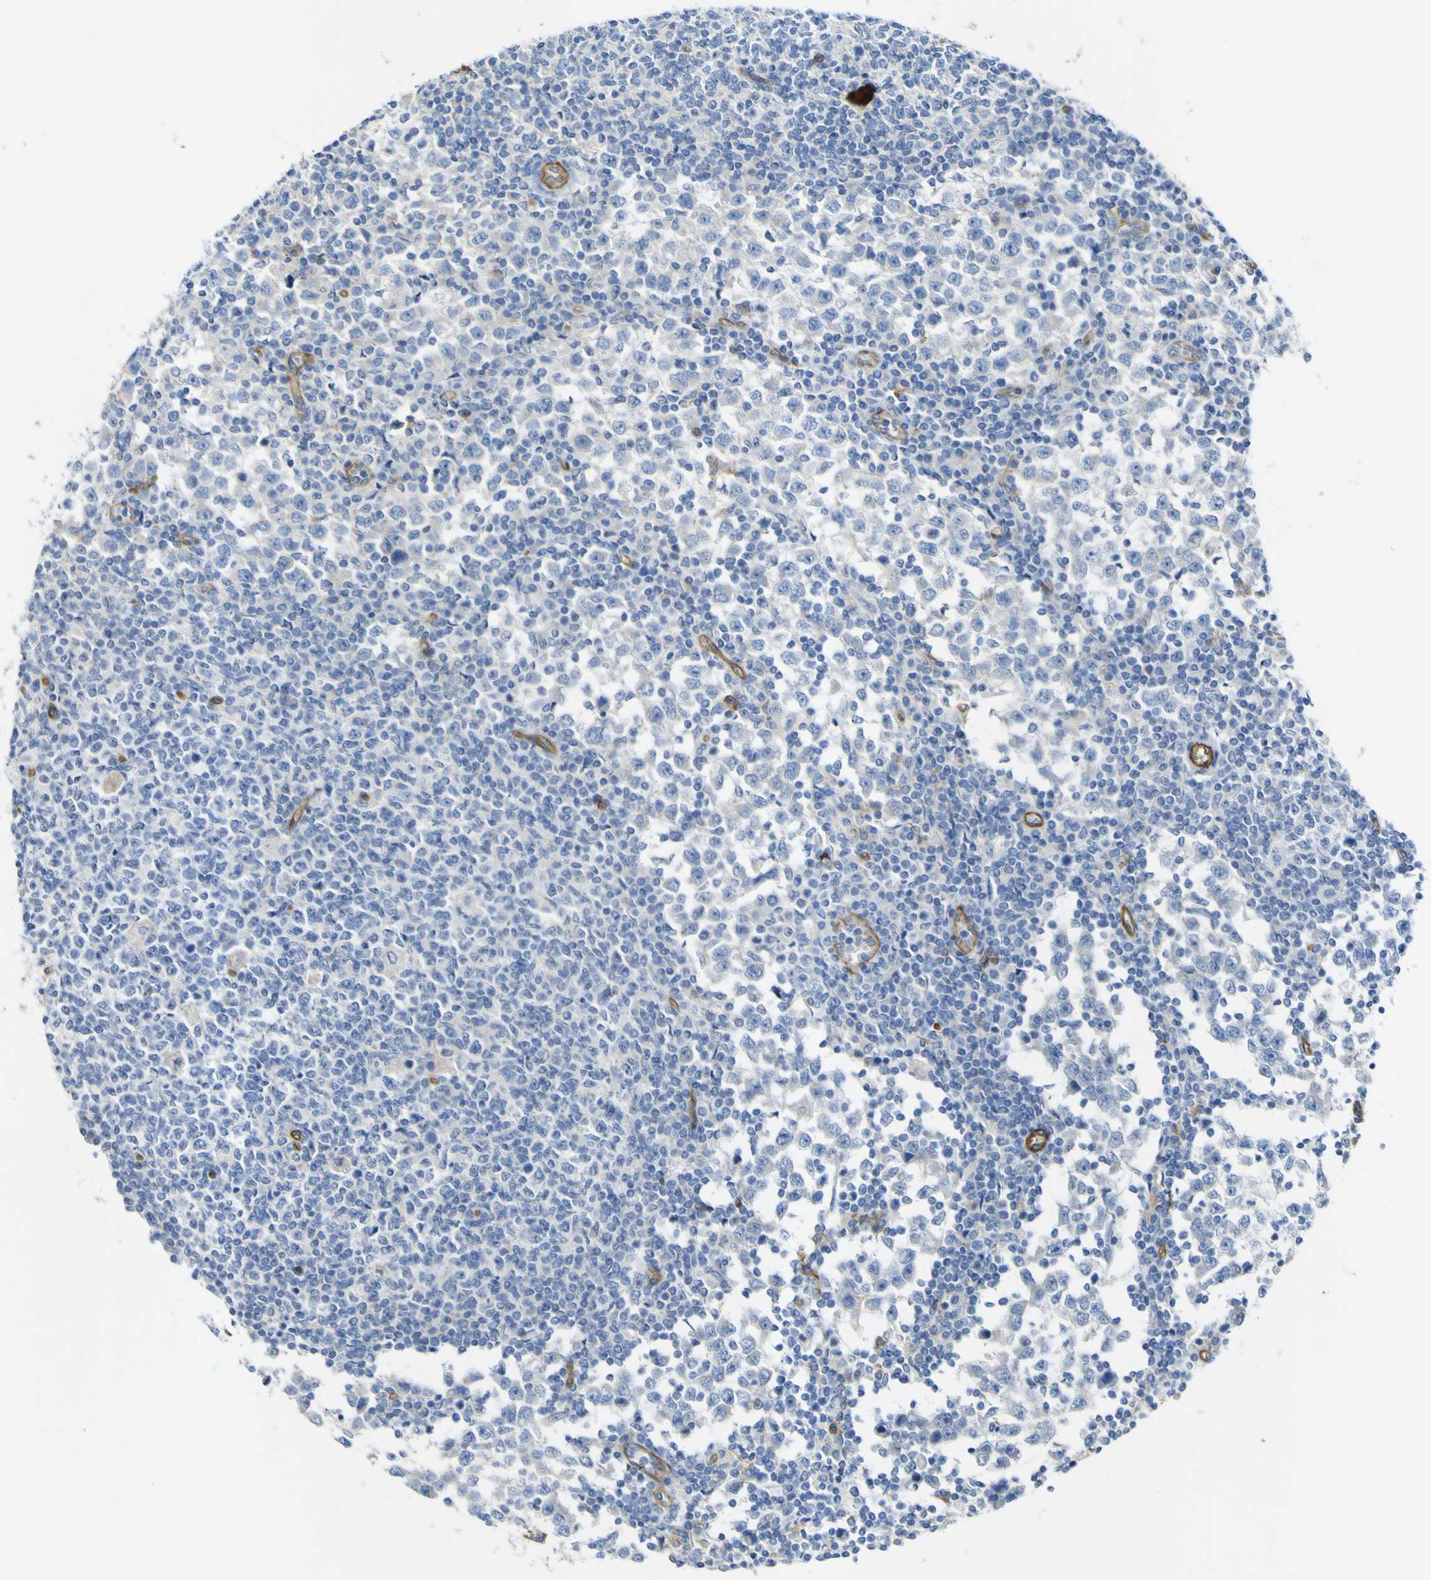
{"staining": {"intensity": "negative", "quantity": "none", "location": "none"}, "tissue": "testis cancer", "cell_type": "Tumor cells", "image_type": "cancer", "snomed": [{"axis": "morphology", "description": "Seminoma, NOS"}, {"axis": "topography", "description": "Testis"}], "caption": "High magnification brightfield microscopy of seminoma (testis) stained with DAB (brown) and counterstained with hematoxylin (blue): tumor cells show no significant staining.", "gene": "CD93", "patient": {"sex": "male", "age": 65}}